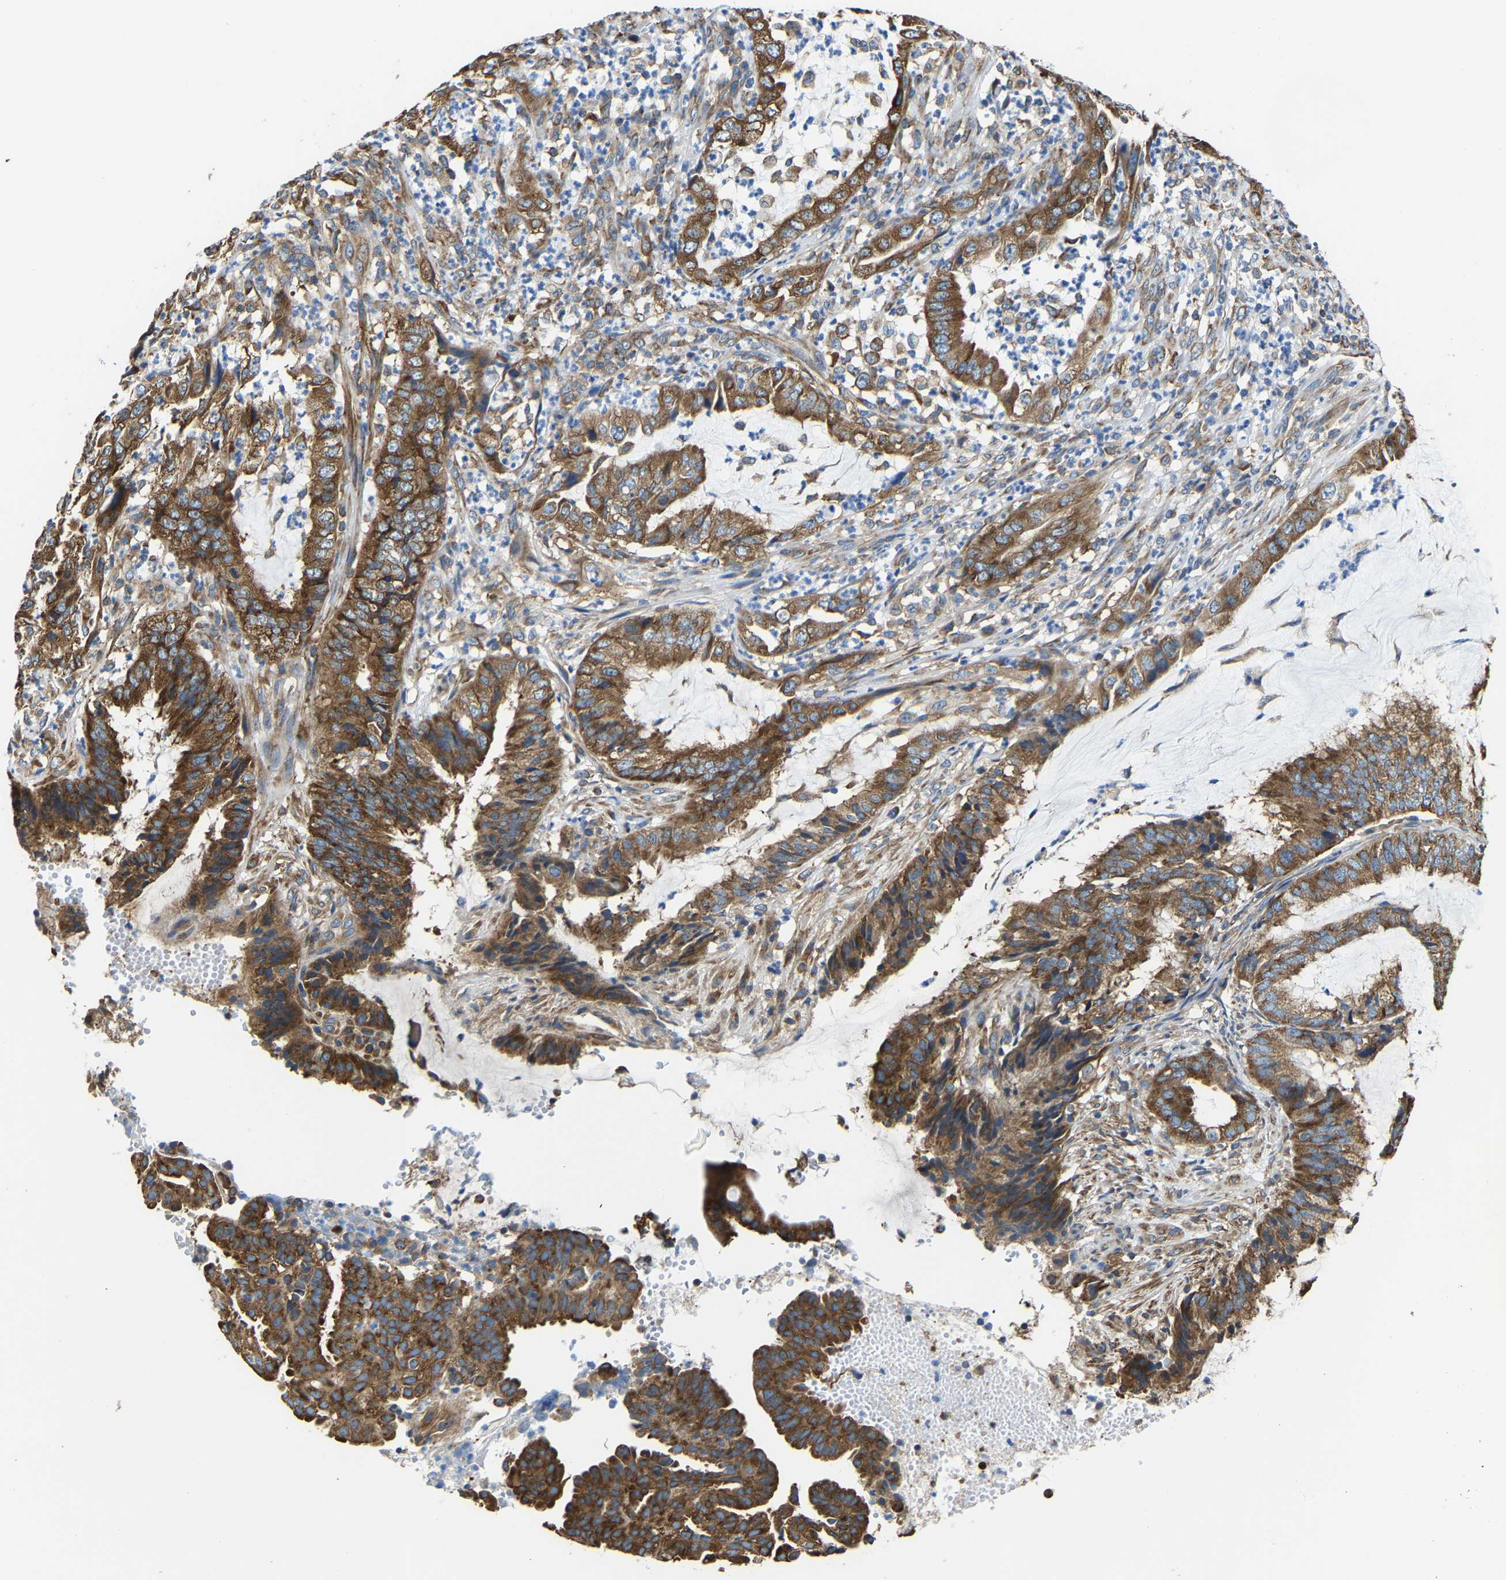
{"staining": {"intensity": "strong", "quantity": ">75%", "location": "cytoplasmic/membranous"}, "tissue": "endometrial cancer", "cell_type": "Tumor cells", "image_type": "cancer", "snomed": [{"axis": "morphology", "description": "Adenocarcinoma, NOS"}, {"axis": "topography", "description": "Endometrium"}], "caption": "Endometrial cancer (adenocarcinoma) was stained to show a protein in brown. There is high levels of strong cytoplasmic/membranous positivity in approximately >75% of tumor cells. (Stains: DAB (3,3'-diaminobenzidine) in brown, nuclei in blue, Microscopy: brightfield microscopy at high magnification).", "gene": "G3BP2", "patient": {"sex": "female", "age": 51}}